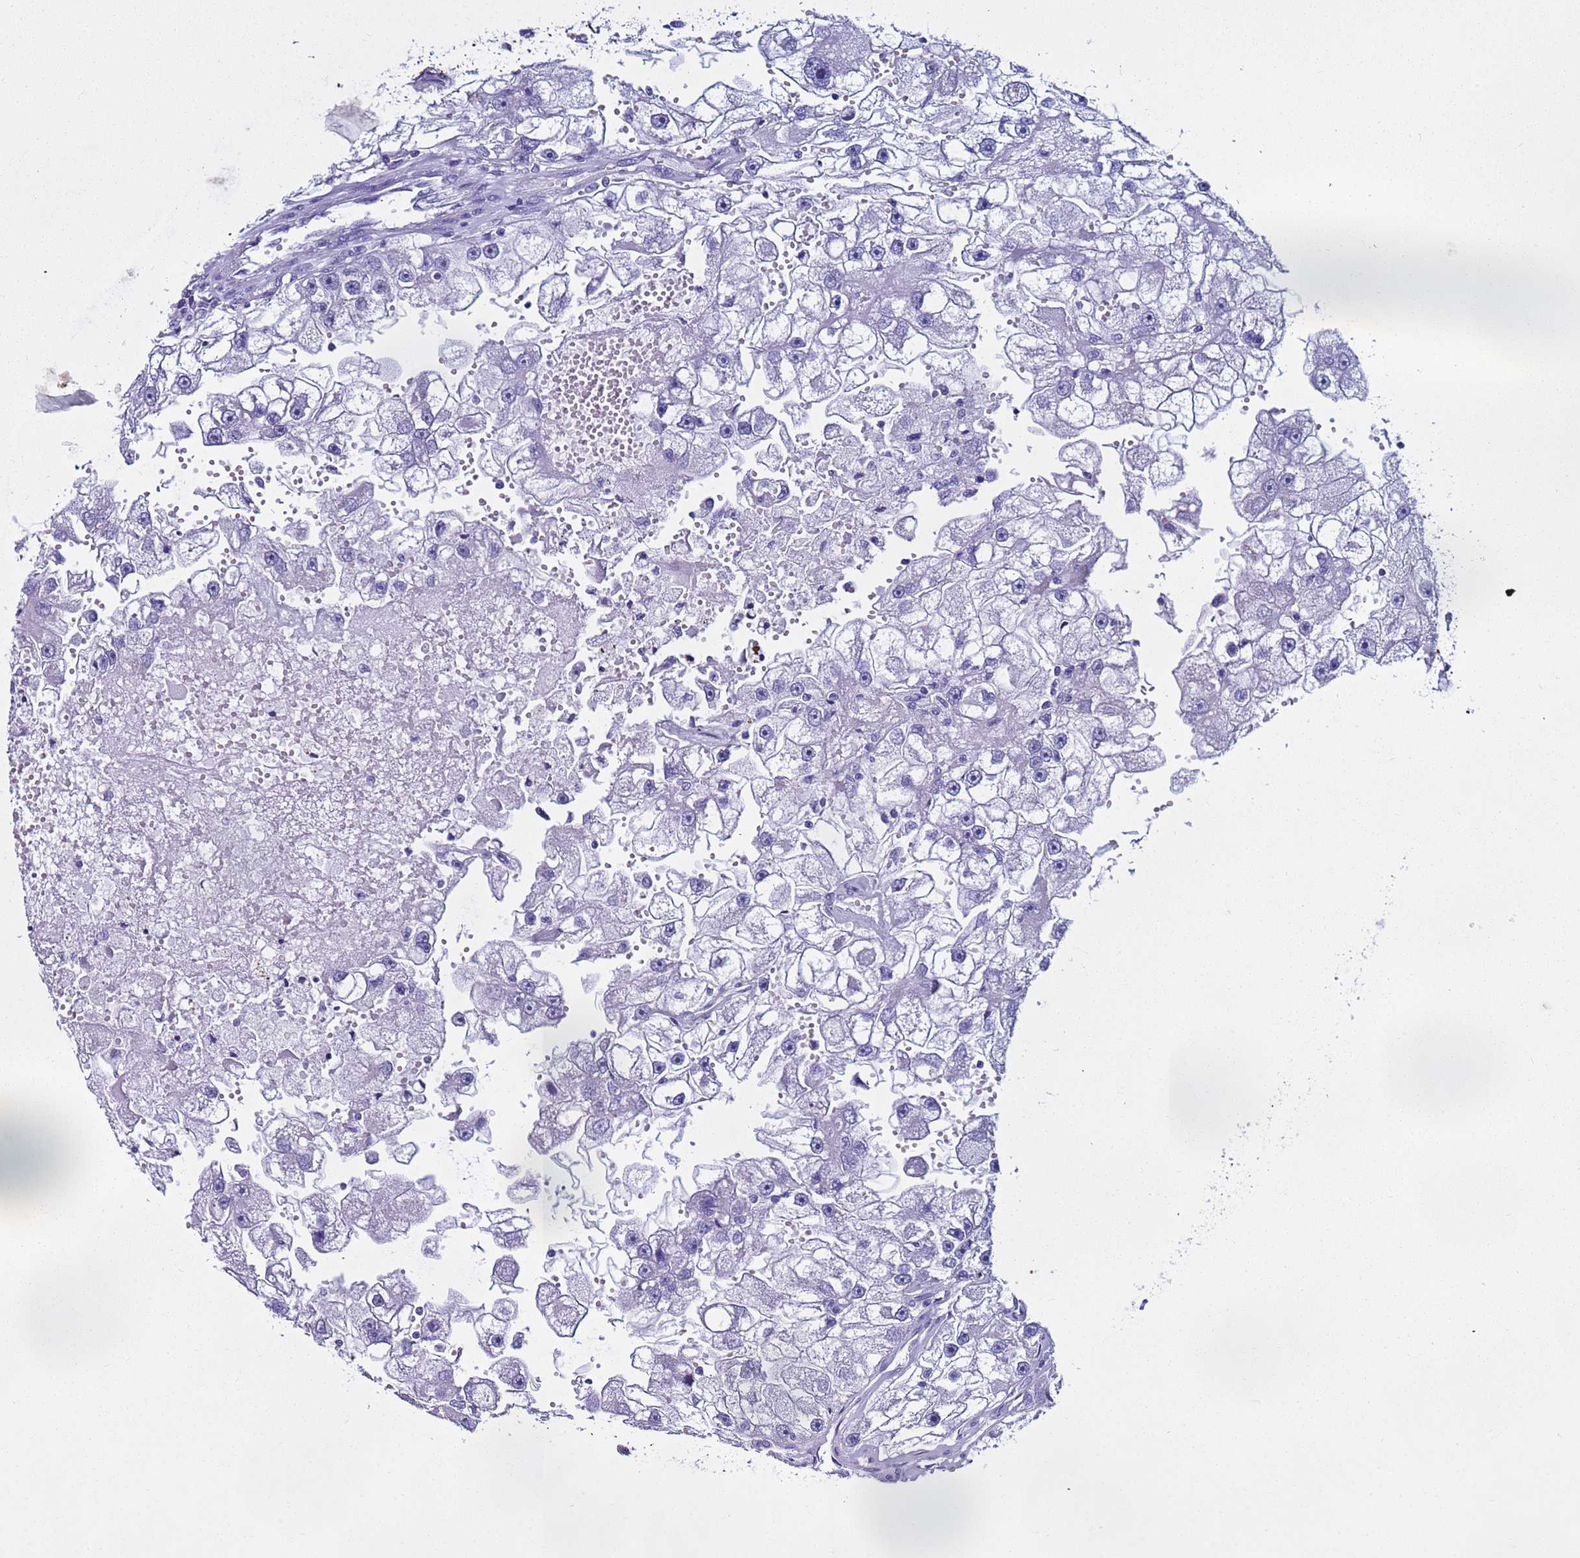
{"staining": {"intensity": "negative", "quantity": "none", "location": "none"}, "tissue": "renal cancer", "cell_type": "Tumor cells", "image_type": "cancer", "snomed": [{"axis": "morphology", "description": "Adenocarcinoma, NOS"}, {"axis": "topography", "description": "Kidney"}], "caption": "The photomicrograph exhibits no staining of tumor cells in renal cancer (adenocarcinoma). (DAB IHC visualized using brightfield microscopy, high magnification).", "gene": "LCMT1", "patient": {"sex": "male", "age": 63}}